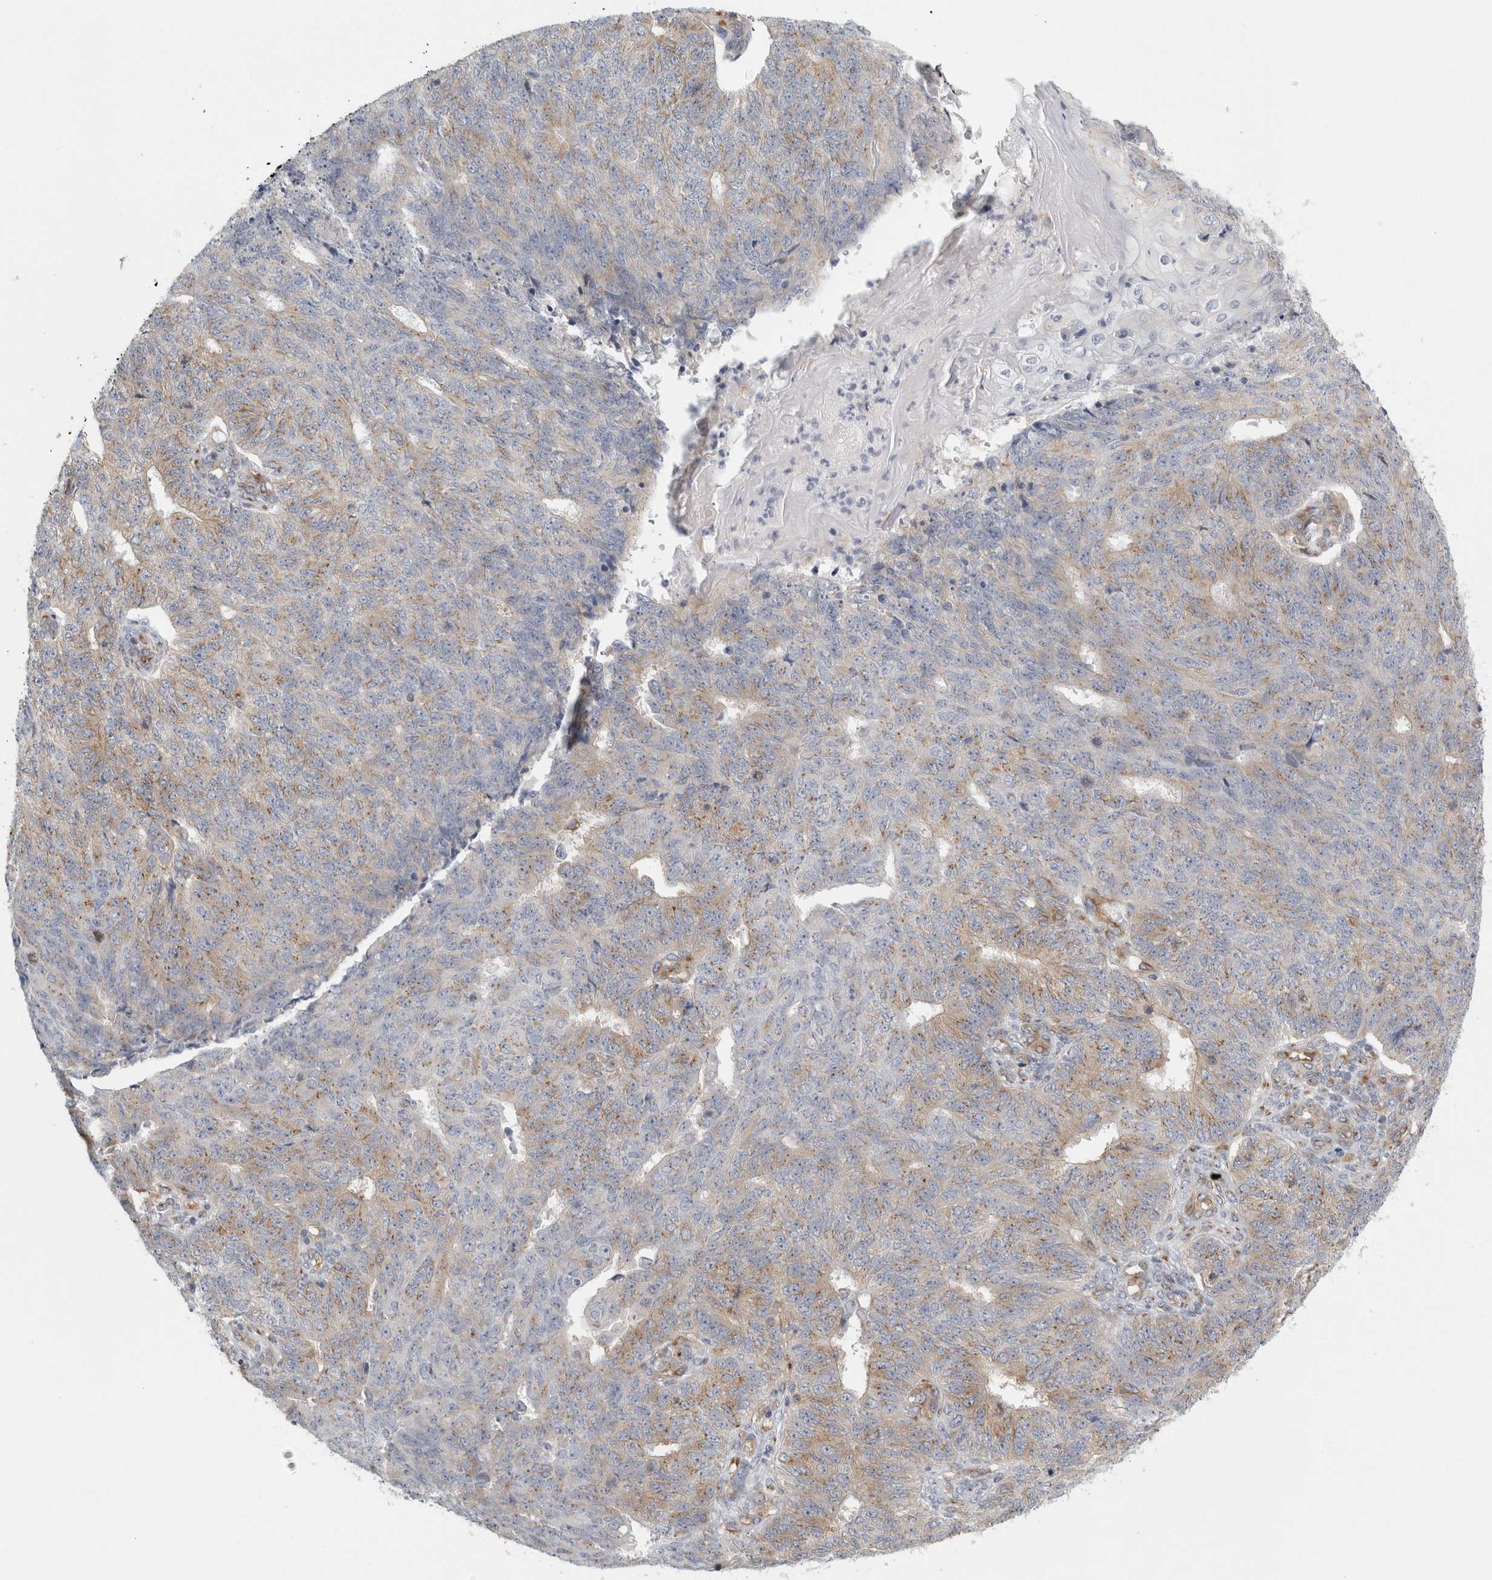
{"staining": {"intensity": "weak", "quantity": ">75%", "location": "cytoplasmic/membranous"}, "tissue": "endometrial cancer", "cell_type": "Tumor cells", "image_type": "cancer", "snomed": [{"axis": "morphology", "description": "Adenocarcinoma, NOS"}, {"axis": "topography", "description": "Endometrium"}], "caption": "Human endometrial cancer stained with a brown dye reveals weak cytoplasmic/membranous positive positivity in approximately >75% of tumor cells.", "gene": "PEX6", "patient": {"sex": "female", "age": 32}}